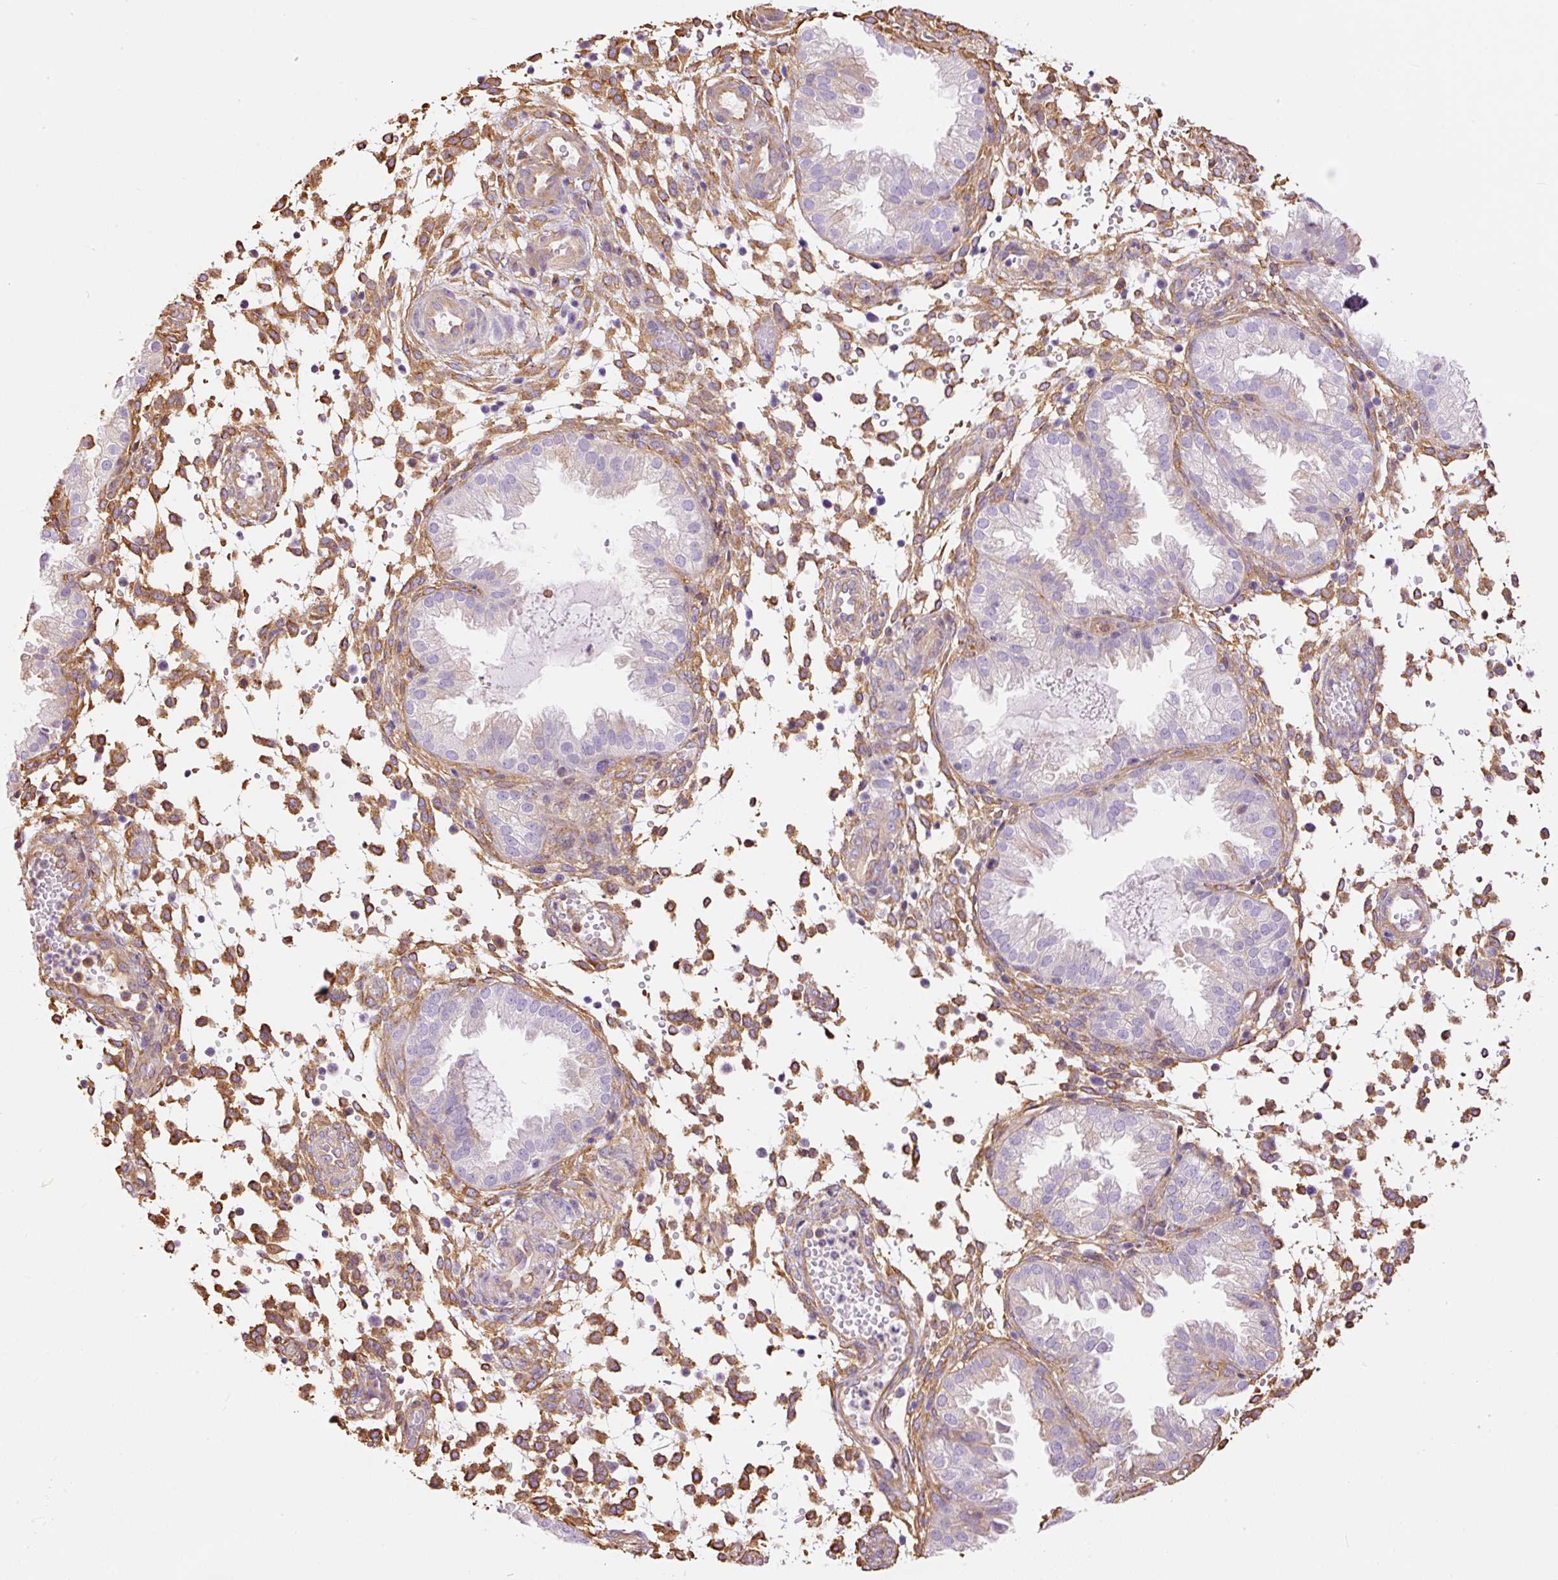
{"staining": {"intensity": "moderate", "quantity": "<25%", "location": "cytoplasmic/membranous"}, "tissue": "endometrium", "cell_type": "Cells in endometrial stroma", "image_type": "normal", "snomed": [{"axis": "morphology", "description": "Normal tissue, NOS"}, {"axis": "topography", "description": "Endometrium"}], "caption": "High-magnification brightfield microscopy of normal endometrium stained with DAB (brown) and counterstained with hematoxylin (blue). cells in endometrial stroma exhibit moderate cytoplasmic/membranous staining is present in approximately<25% of cells. (Brightfield microscopy of DAB IHC at high magnification).", "gene": "ENSG00000249624", "patient": {"sex": "female", "age": 33}}